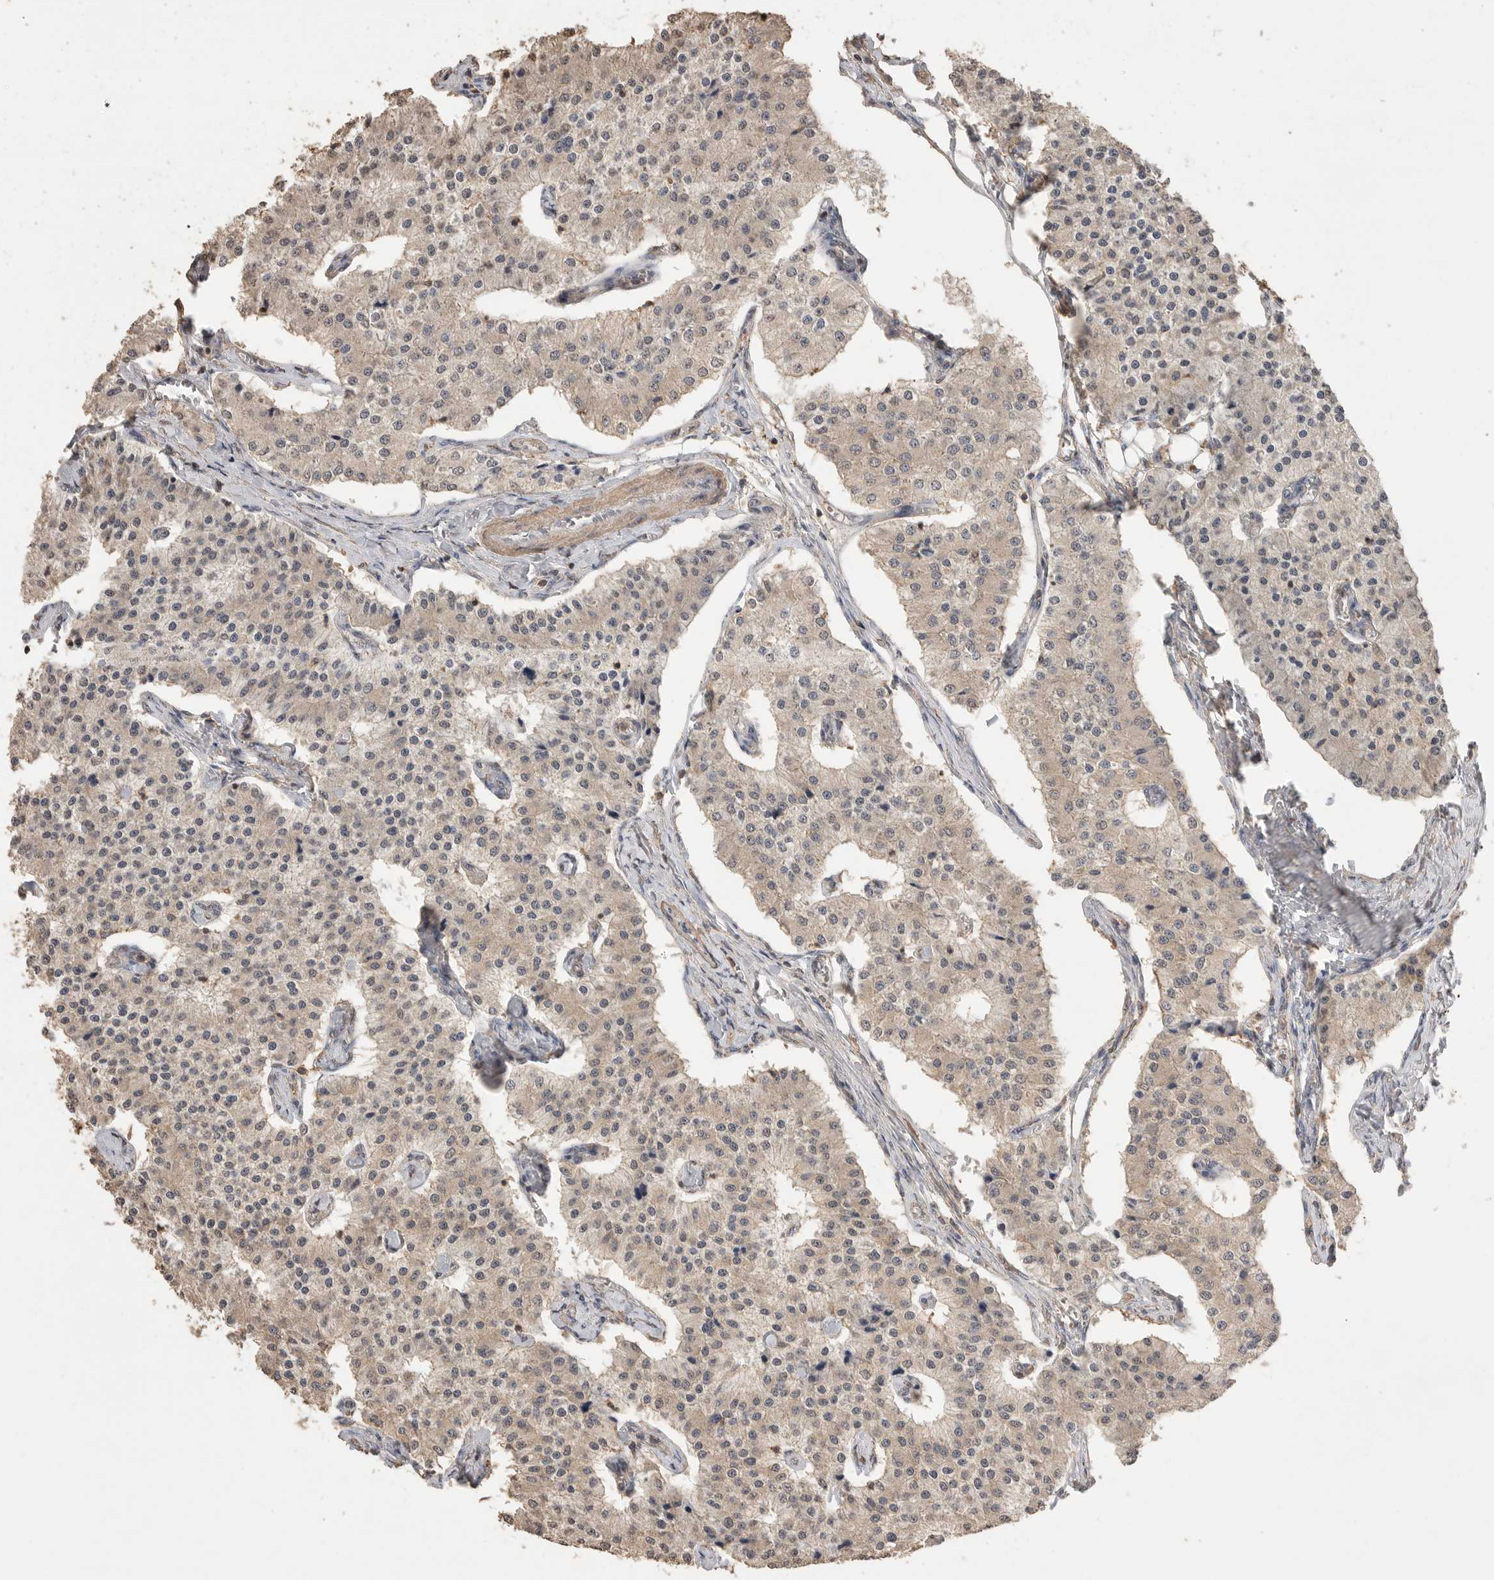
{"staining": {"intensity": "moderate", "quantity": "25%-75%", "location": "cytoplasmic/membranous"}, "tissue": "carcinoid", "cell_type": "Tumor cells", "image_type": "cancer", "snomed": [{"axis": "morphology", "description": "Carcinoid, malignant, NOS"}, {"axis": "topography", "description": "Colon"}], "caption": "Malignant carcinoid stained with immunohistochemistry (IHC) exhibits moderate cytoplasmic/membranous positivity in about 25%-75% of tumor cells.", "gene": "MAP2K1", "patient": {"sex": "female", "age": 52}}